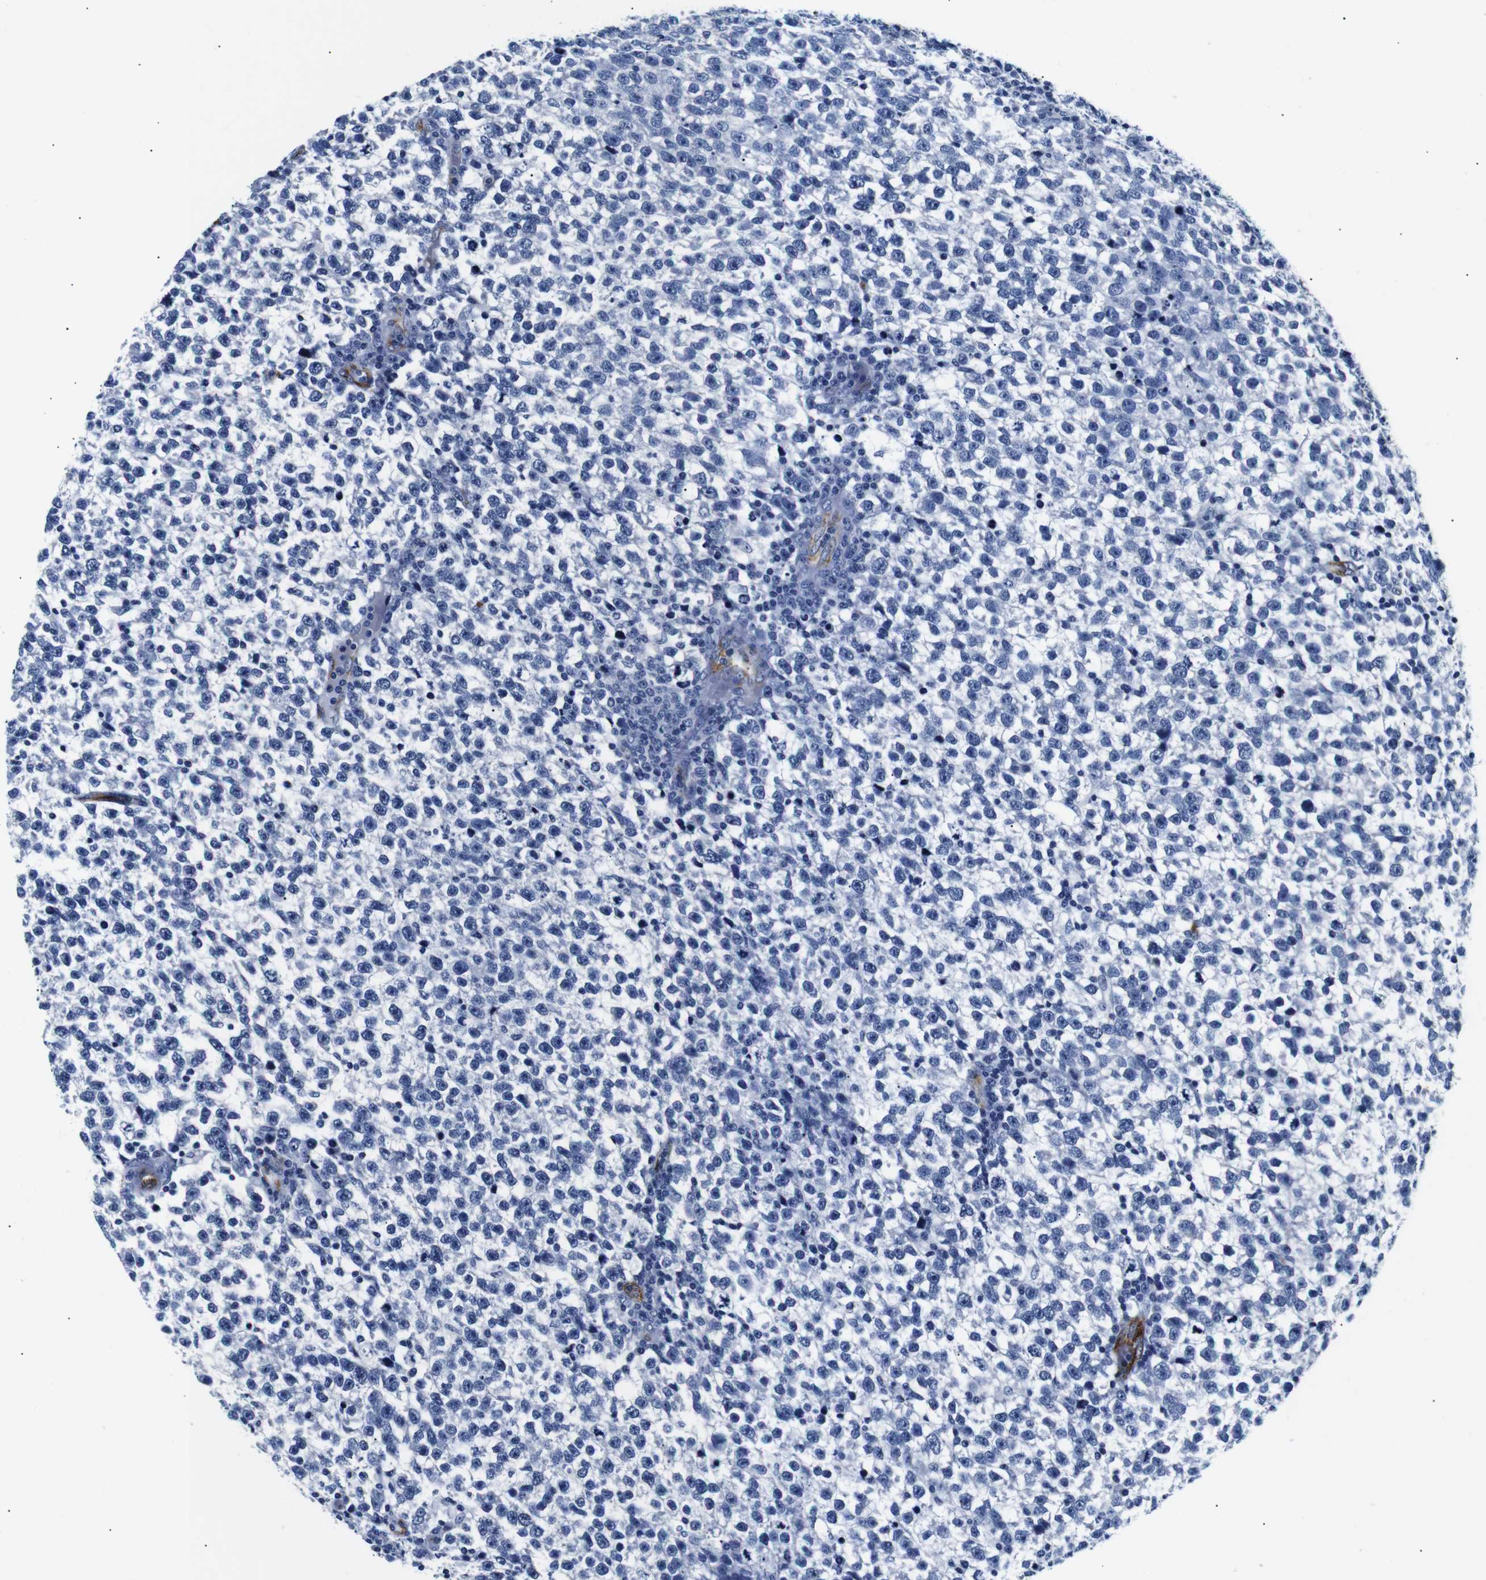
{"staining": {"intensity": "negative", "quantity": "none", "location": "none"}, "tissue": "testis cancer", "cell_type": "Tumor cells", "image_type": "cancer", "snomed": [{"axis": "morphology", "description": "Normal tissue, NOS"}, {"axis": "morphology", "description": "Seminoma, NOS"}, {"axis": "topography", "description": "Testis"}], "caption": "Tumor cells are negative for brown protein staining in seminoma (testis).", "gene": "MUC4", "patient": {"sex": "male", "age": 43}}